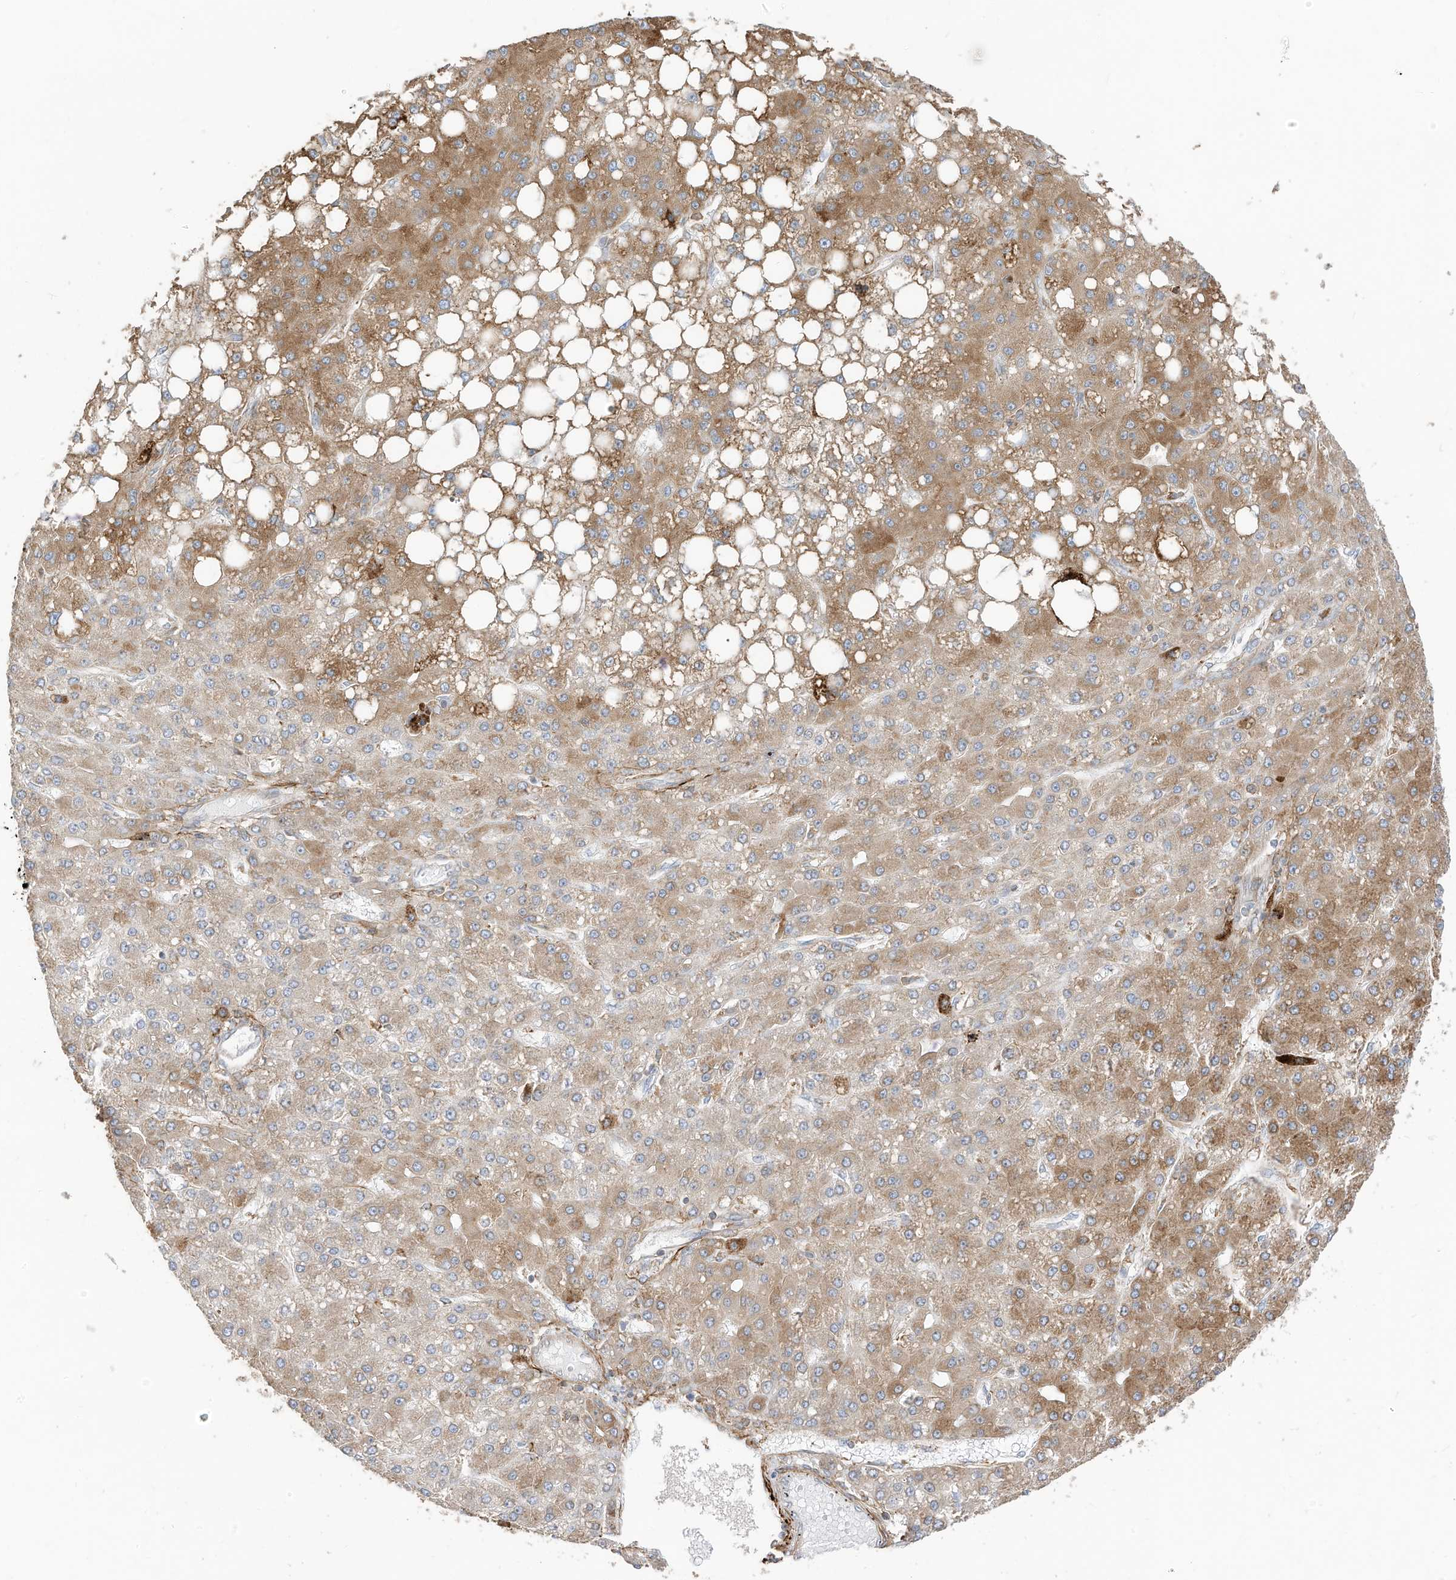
{"staining": {"intensity": "moderate", "quantity": "25%-75%", "location": "cytoplasmic/membranous"}, "tissue": "liver cancer", "cell_type": "Tumor cells", "image_type": "cancer", "snomed": [{"axis": "morphology", "description": "Carcinoma, Hepatocellular, NOS"}, {"axis": "topography", "description": "Liver"}], "caption": "This micrograph reveals liver hepatocellular carcinoma stained with immunohistochemistry (IHC) to label a protein in brown. The cytoplasmic/membranous of tumor cells show moderate positivity for the protein. Nuclei are counter-stained blue.", "gene": "TRNAU1AP", "patient": {"sex": "male", "age": 67}}